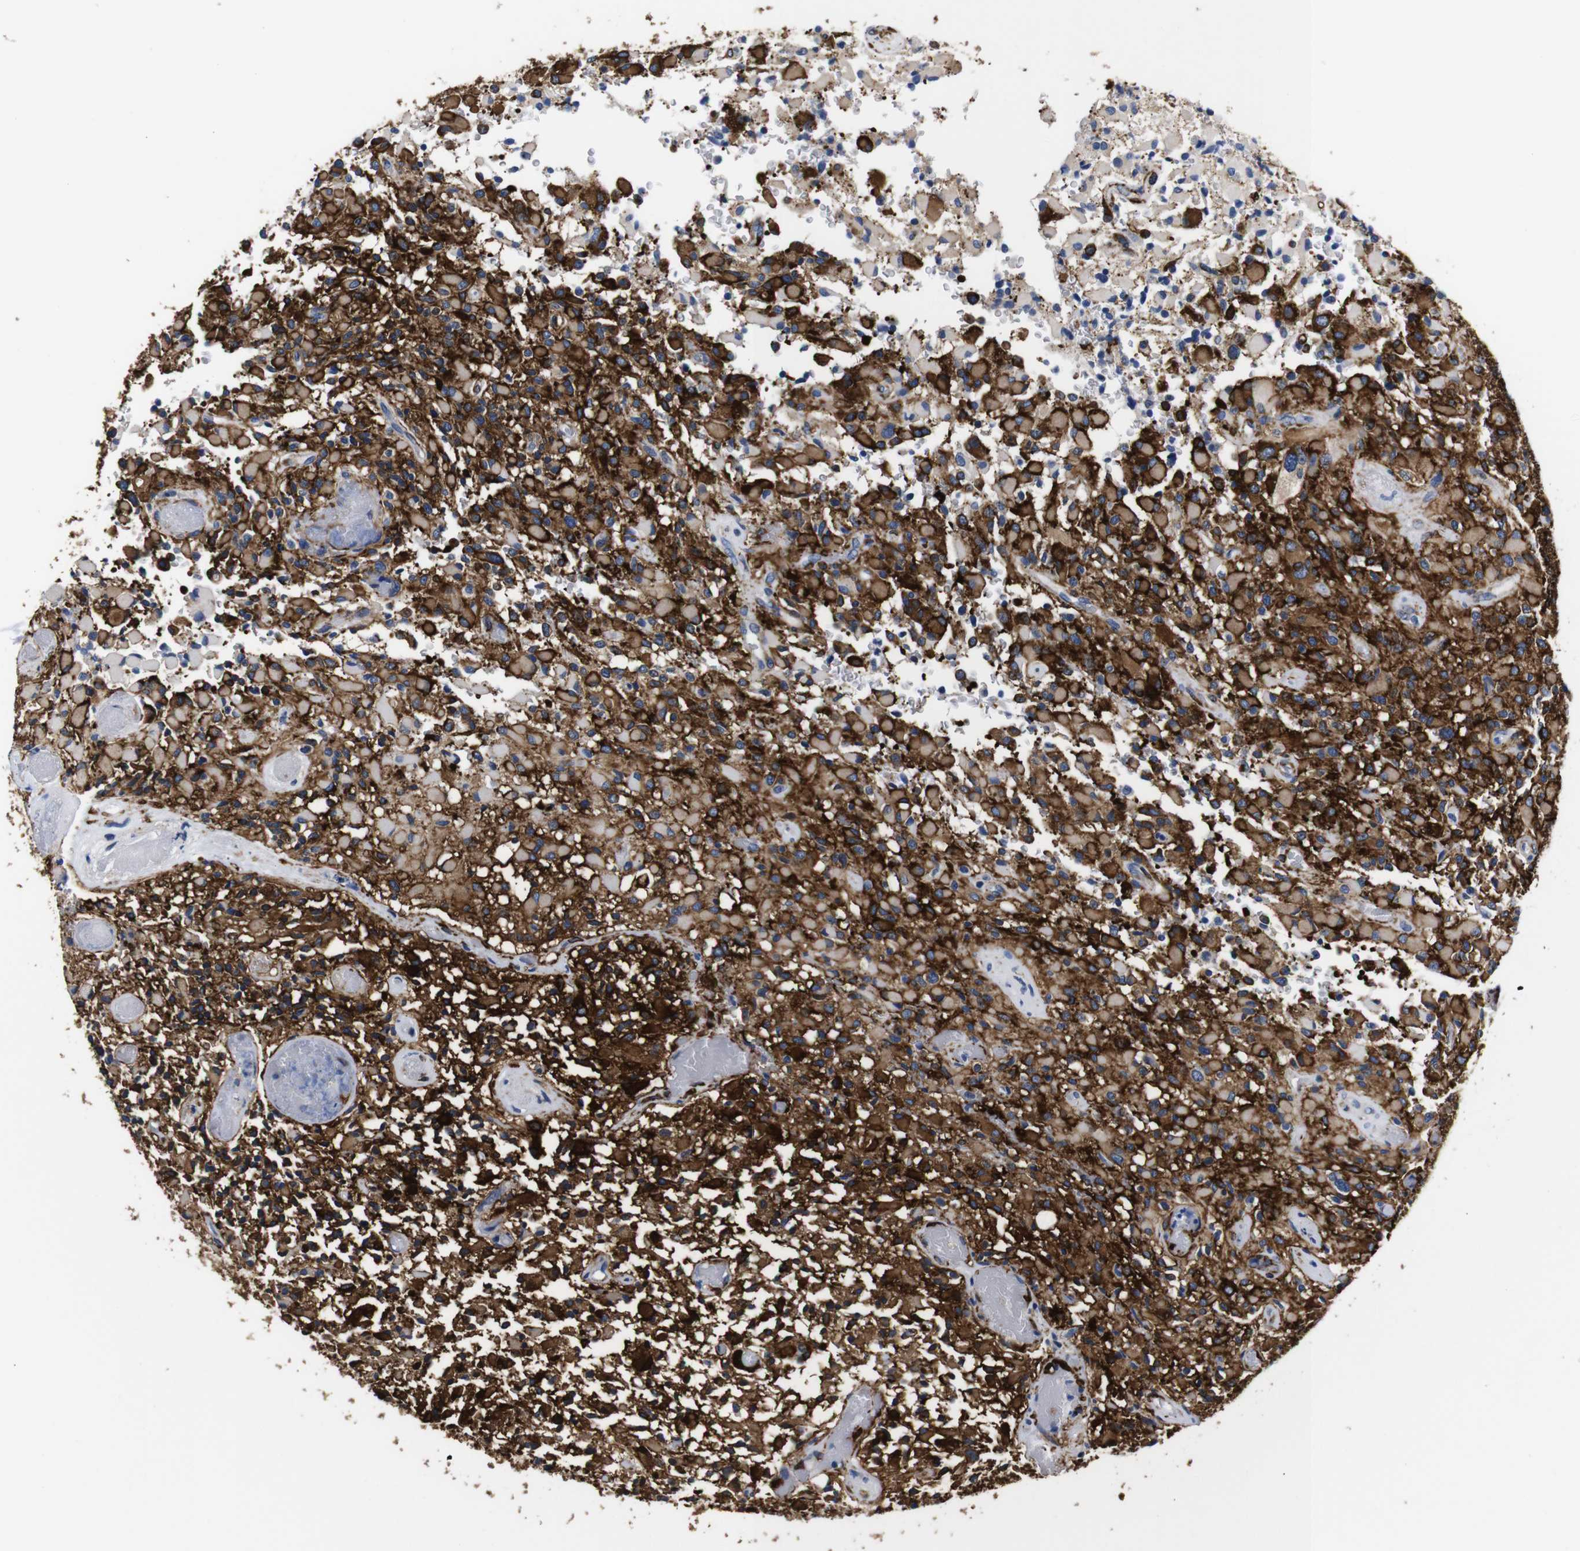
{"staining": {"intensity": "strong", "quantity": ">75%", "location": "cytoplasmic/membranous"}, "tissue": "glioma", "cell_type": "Tumor cells", "image_type": "cancer", "snomed": [{"axis": "morphology", "description": "Glioma, malignant, High grade"}, {"axis": "topography", "description": "Brain"}], "caption": "Malignant high-grade glioma was stained to show a protein in brown. There is high levels of strong cytoplasmic/membranous positivity in about >75% of tumor cells. (Brightfield microscopy of DAB IHC at high magnification).", "gene": "LRIG1", "patient": {"sex": "male", "age": 71}}